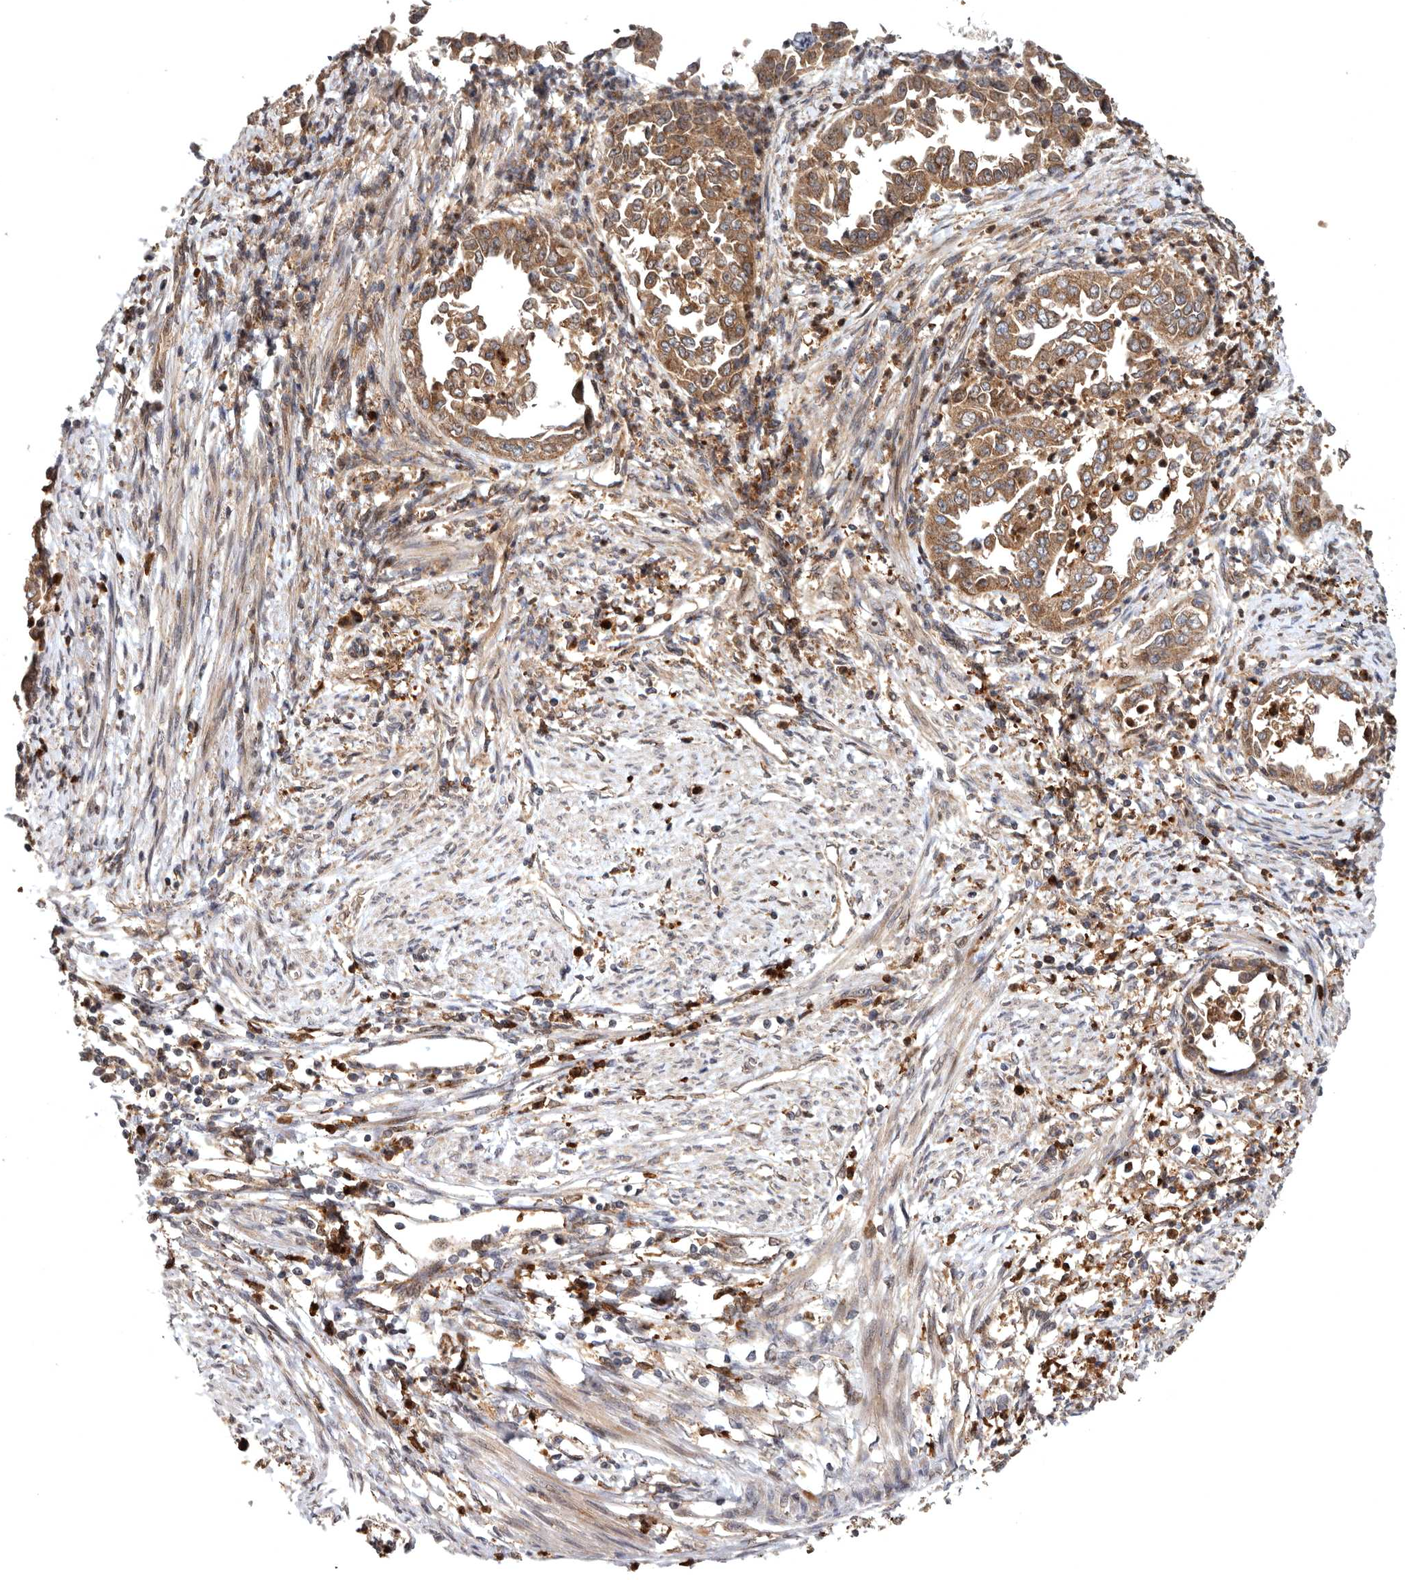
{"staining": {"intensity": "moderate", "quantity": ">75%", "location": "cytoplasmic/membranous"}, "tissue": "endometrial cancer", "cell_type": "Tumor cells", "image_type": "cancer", "snomed": [{"axis": "morphology", "description": "Adenocarcinoma, NOS"}, {"axis": "topography", "description": "Endometrium"}], "caption": "An immunohistochemistry (IHC) micrograph of neoplastic tissue is shown. Protein staining in brown highlights moderate cytoplasmic/membranous positivity in endometrial cancer (adenocarcinoma) within tumor cells.", "gene": "FGFR4", "patient": {"sex": "female", "age": 85}}